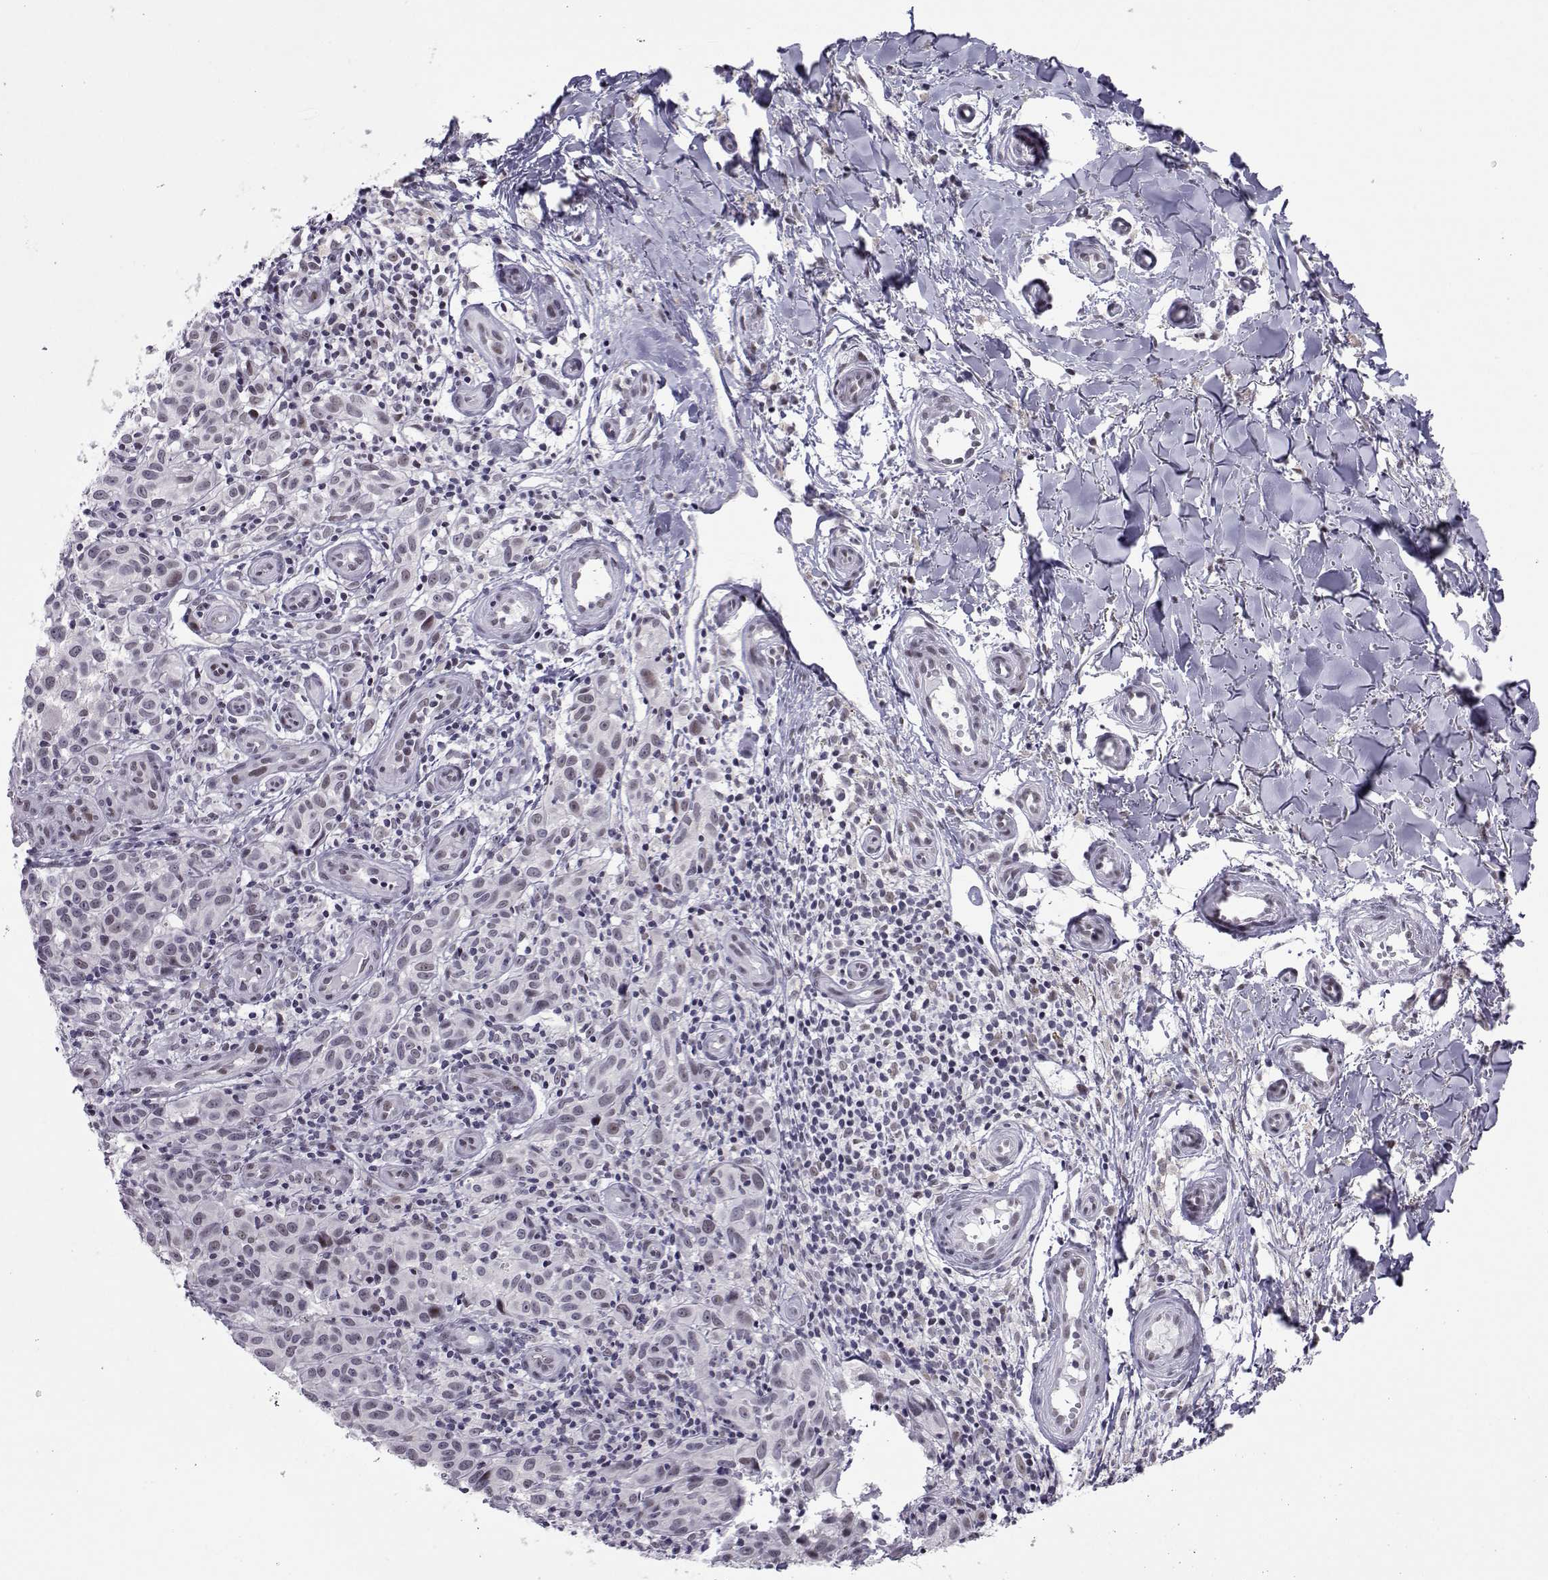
{"staining": {"intensity": "negative", "quantity": "none", "location": "none"}, "tissue": "melanoma", "cell_type": "Tumor cells", "image_type": "cancer", "snomed": [{"axis": "morphology", "description": "Malignant melanoma, NOS"}, {"axis": "topography", "description": "Skin"}], "caption": "An image of human malignant melanoma is negative for staining in tumor cells. (DAB immunohistochemistry (IHC) visualized using brightfield microscopy, high magnification).", "gene": "SIX6", "patient": {"sex": "female", "age": 53}}